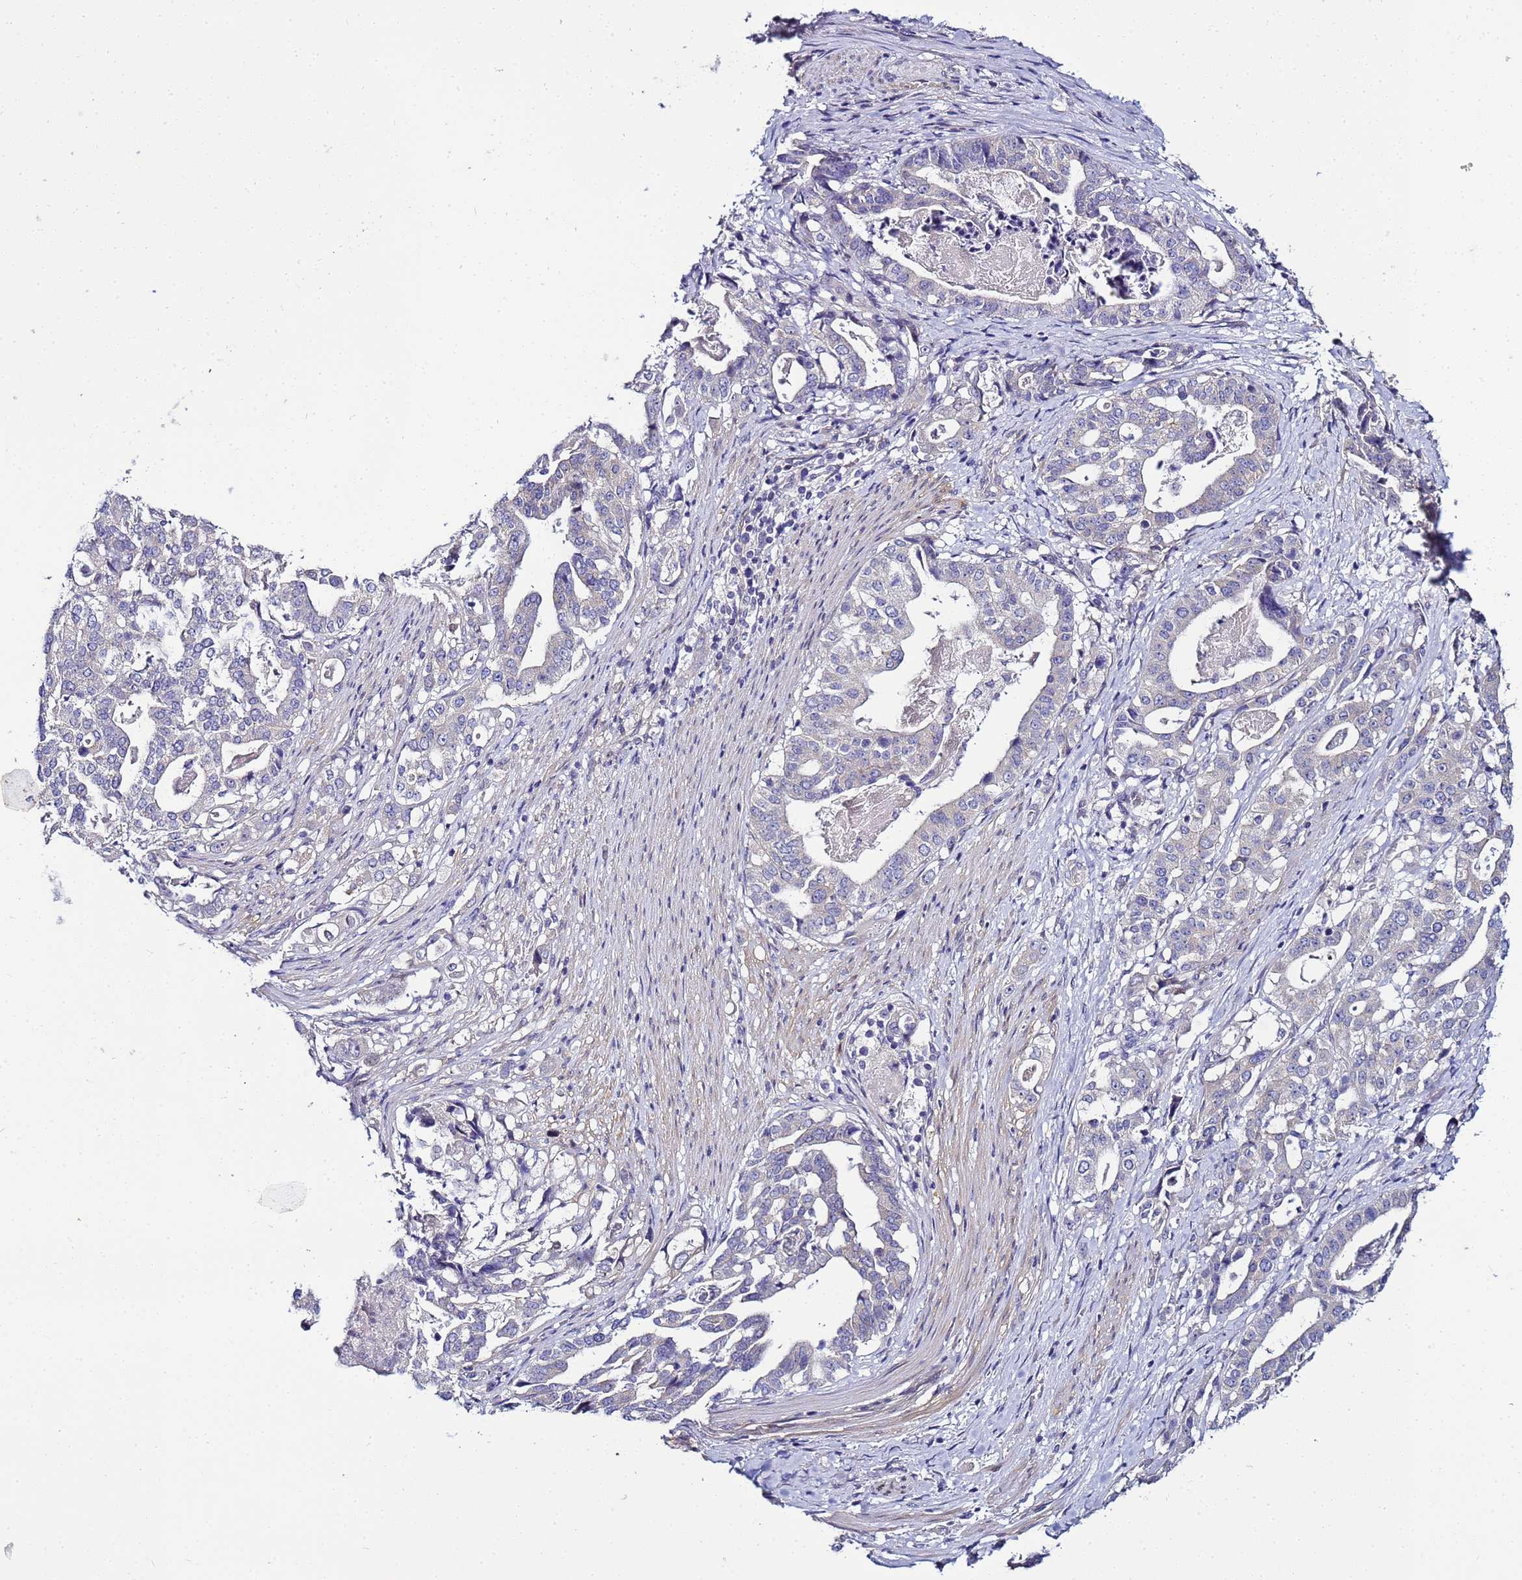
{"staining": {"intensity": "negative", "quantity": "none", "location": "none"}, "tissue": "stomach cancer", "cell_type": "Tumor cells", "image_type": "cancer", "snomed": [{"axis": "morphology", "description": "Adenocarcinoma, NOS"}, {"axis": "topography", "description": "Stomach"}], "caption": "An immunohistochemistry (IHC) image of stomach adenocarcinoma is shown. There is no staining in tumor cells of stomach adenocarcinoma.", "gene": "FAM166B", "patient": {"sex": "male", "age": 48}}